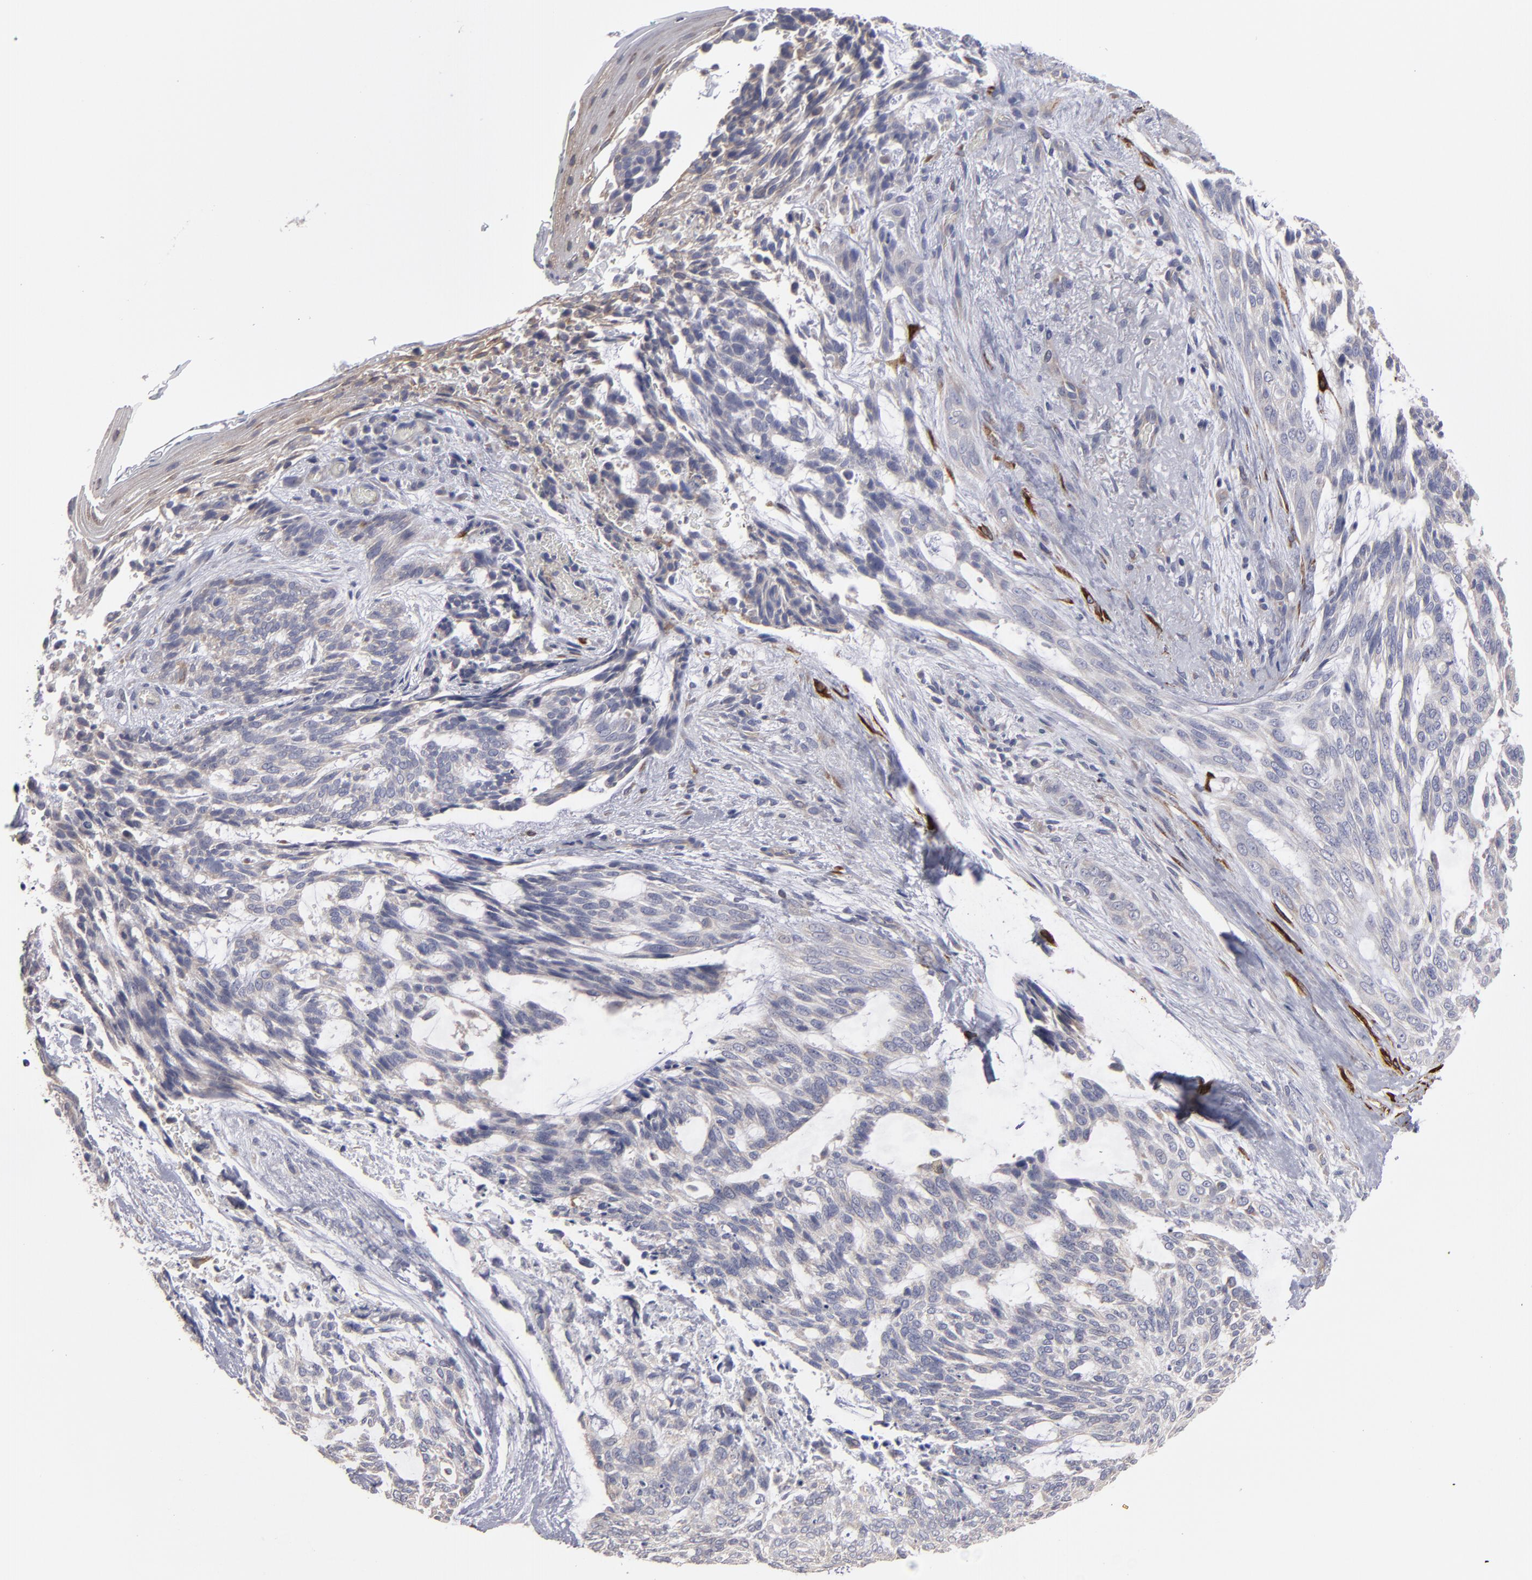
{"staining": {"intensity": "weak", "quantity": "25%-75%", "location": "cytoplasmic/membranous"}, "tissue": "skin cancer", "cell_type": "Tumor cells", "image_type": "cancer", "snomed": [{"axis": "morphology", "description": "Normal tissue, NOS"}, {"axis": "morphology", "description": "Basal cell carcinoma"}, {"axis": "topography", "description": "Skin"}], "caption": "Immunohistochemical staining of skin cancer (basal cell carcinoma) demonstrates low levels of weak cytoplasmic/membranous positivity in about 25%-75% of tumor cells. Ihc stains the protein in brown and the nuclei are stained blue.", "gene": "SLMAP", "patient": {"sex": "female", "age": 71}}